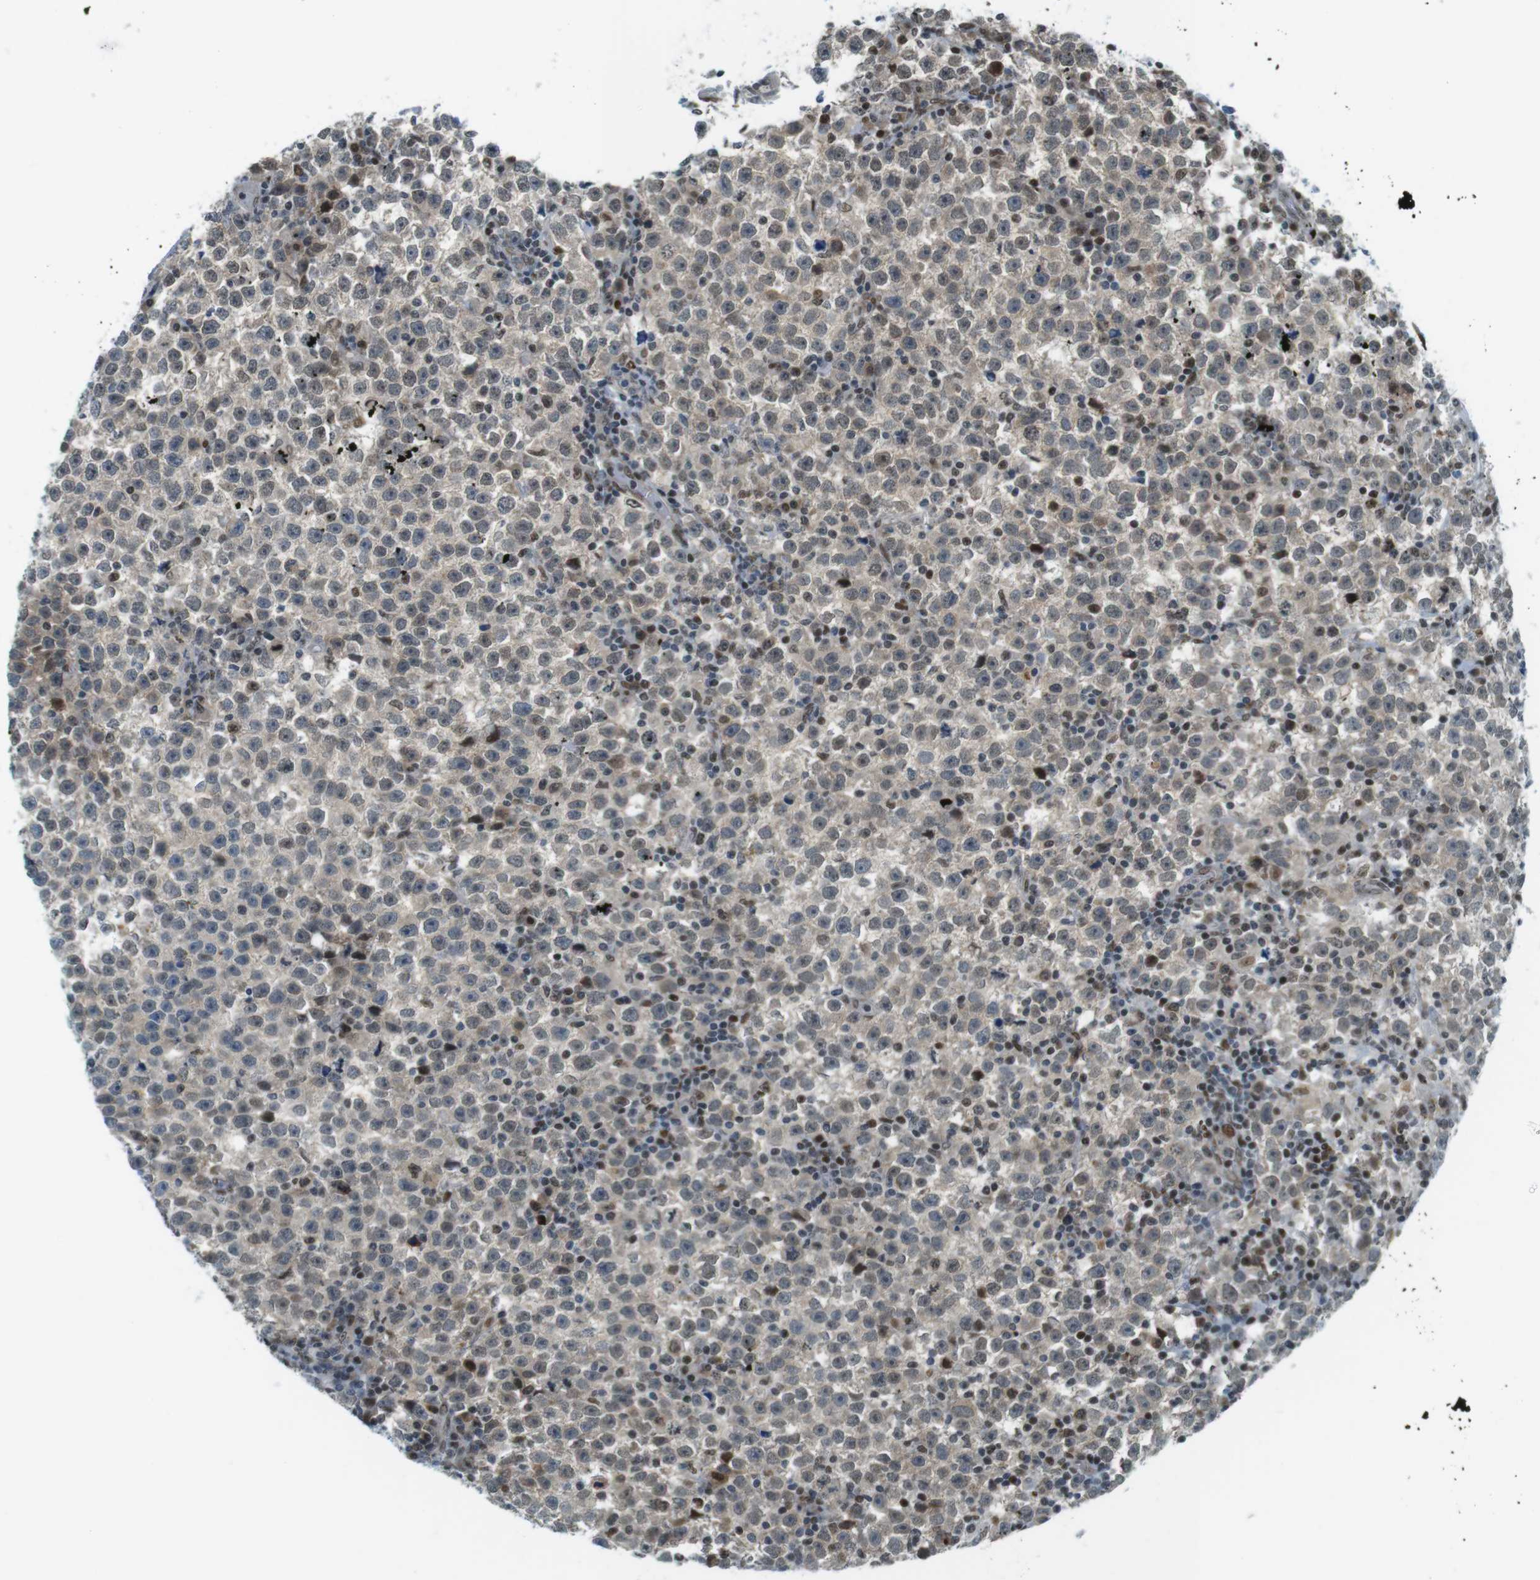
{"staining": {"intensity": "weak", "quantity": "25%-75%", "location": "cytoplasmic/membranous,nuclear"}, "tissue": "testis cancer", "cell_type": "Tumor cells", "image_type": "cancer", "snomed": [{"axis": "morphology", "description": "Seminoma, NOS"}, {"axis": "topography", "description": "Testis"}], "caption": "Immunohistochemistry (IHC) histopathology image of neoplastic tissue: testis cancer stained using IHC demonstrates low levels of weak protein expression localized specifically in the cytoplasmic/membranous and nuclear of tumor cells, appearing as a cytoplasmic/membranous and nuclear brown color.", "gene": "UBB", "patient": {"sex": "male", "age": 43}}